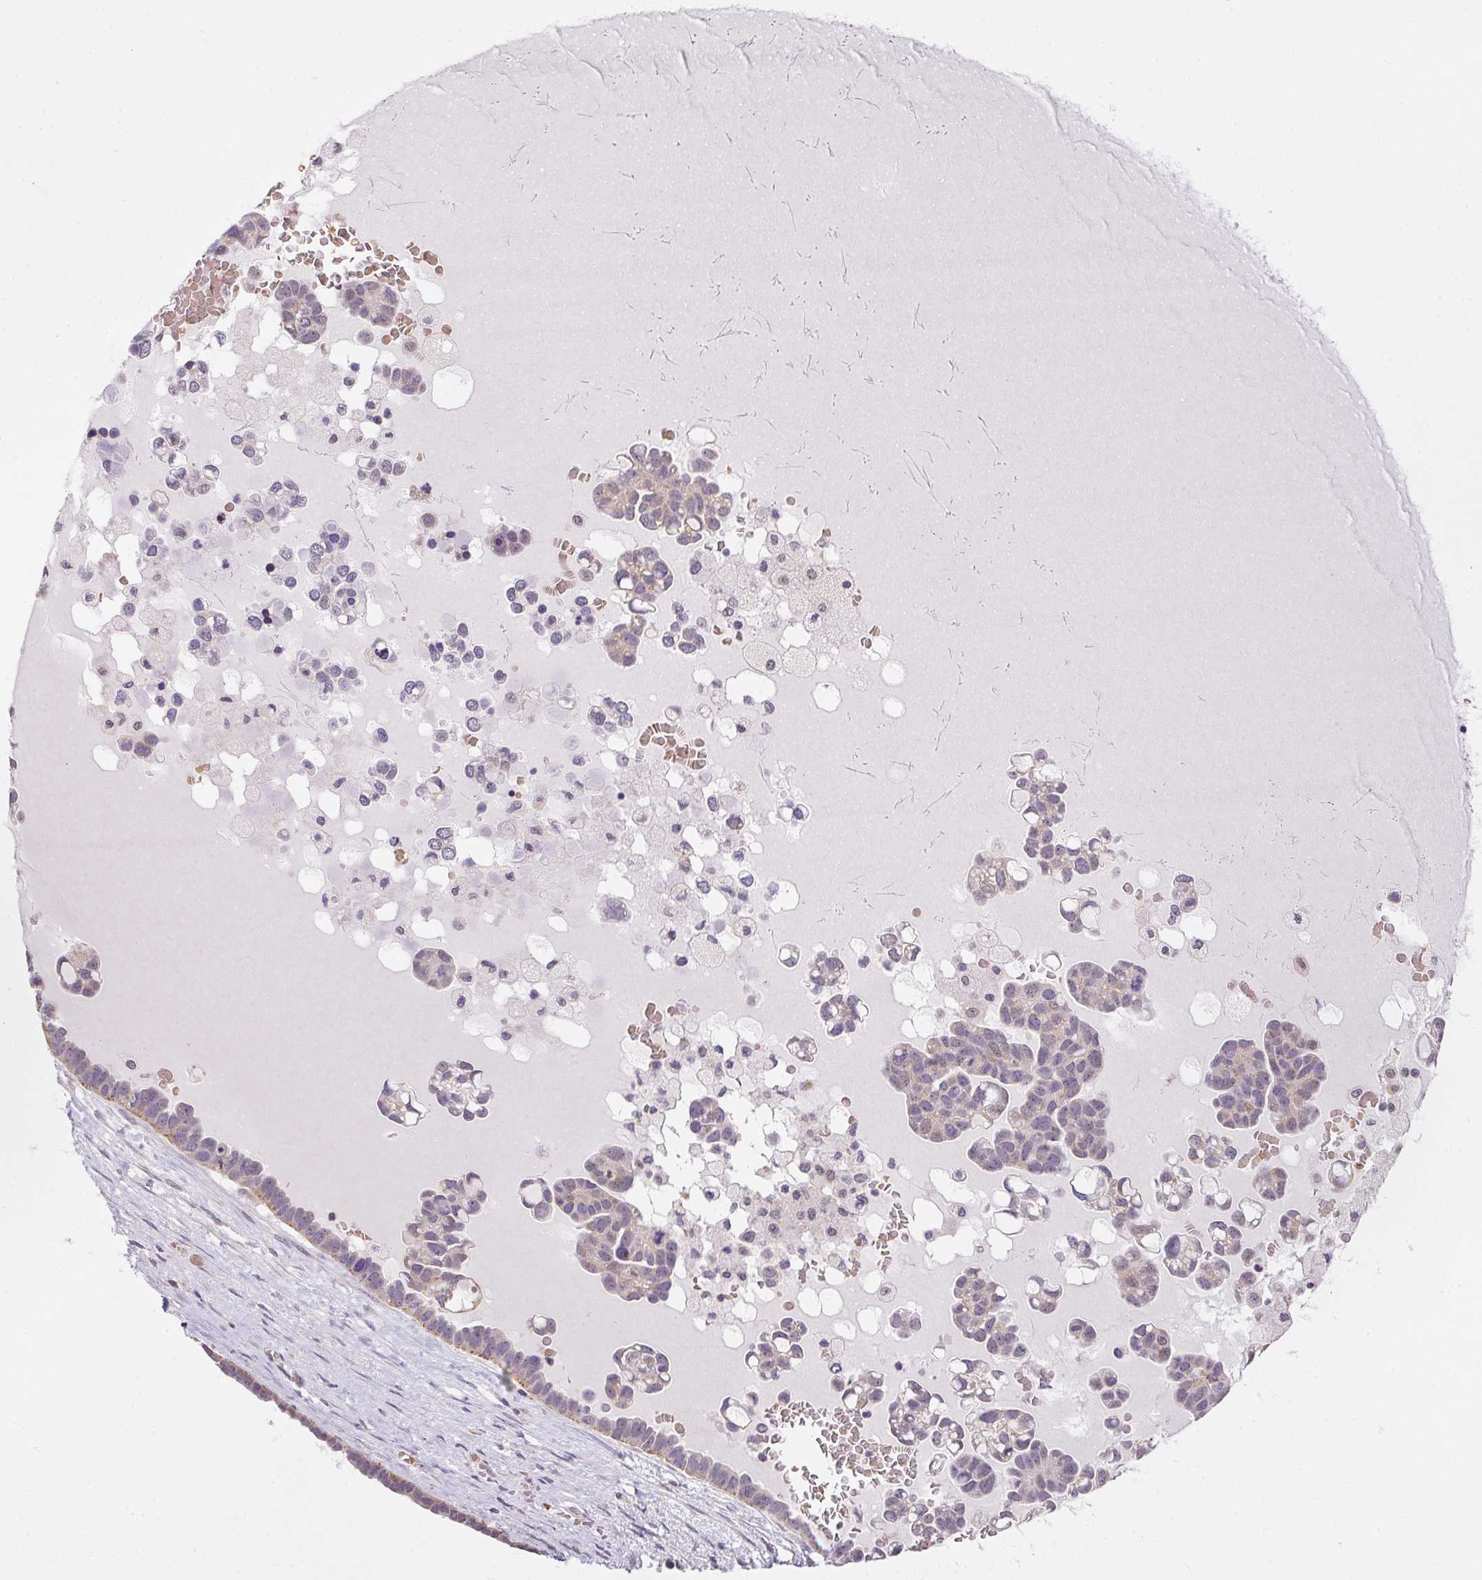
{"staining": {"intensity": "weak", "quantity": "25%-75%", "location": "cytoplasmic/membranous"}, "tissue": "ovarian cancer", "cell_type": "Tumor cells", "image_type": "cancer", "snomed": [{"axis": "morphology", "description": "Cystadenocarcinoma, serous, NOS"}, {"axis": "topography", "description": "Ovary"}], "caption": "Weak cytoplasmic/membranous protein expression is present in about 25%-75% of tumor cells in ovarian cancer (serous cystadenocarcinoma).", "gene": "METTL13", "patient": {"sex": "female", "age": 54}}